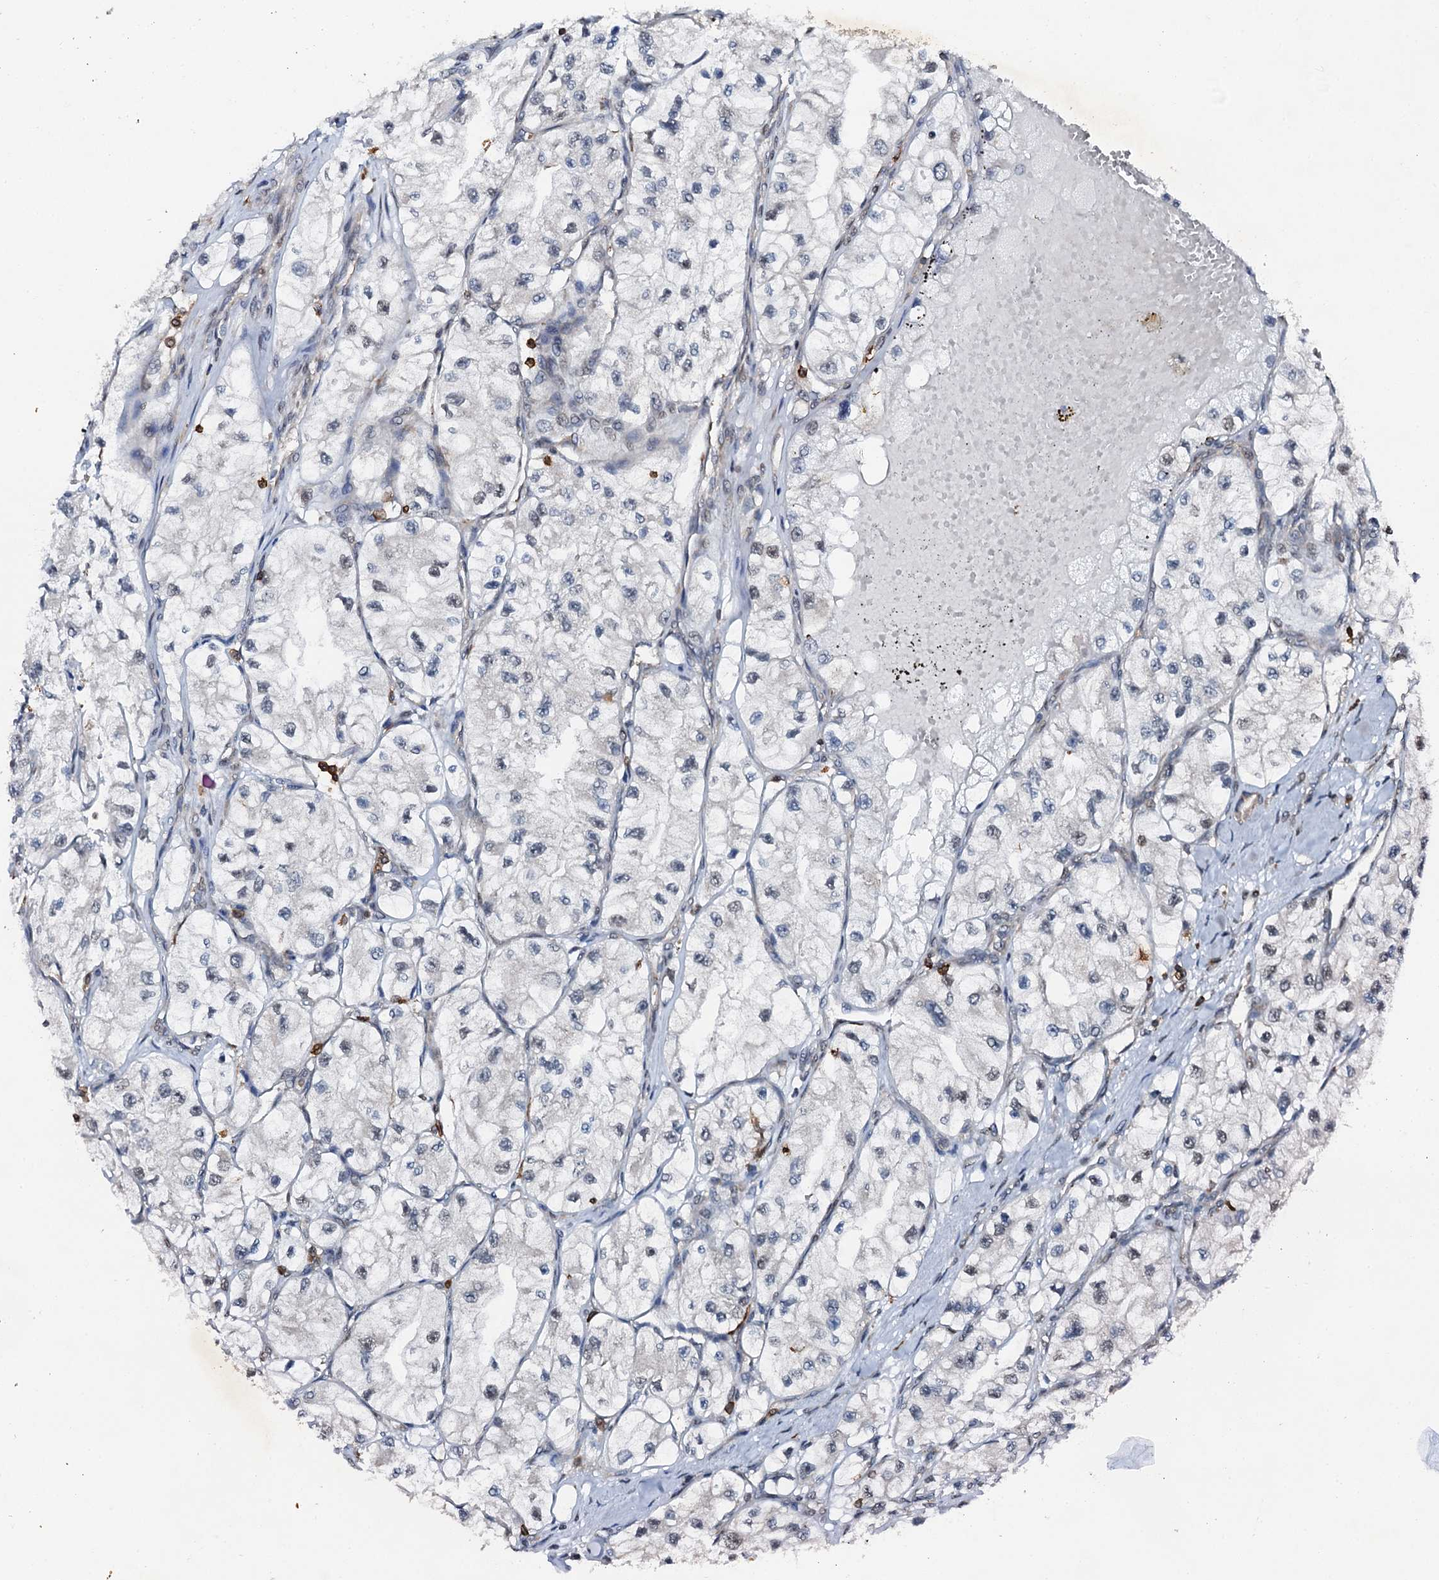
{"staining": {"intensity": "negative", "quantity": "none", "location": "none"}, "tissue": "renal cancer", "cell_type": "Tumor cells", "image_type": "cancer", "snomed": [{"axis": "morphology", "description": "Adenocarcinoma, NOS"}, {"axis": "topography", "description": "Kidney"}], "caption": "IHC of renal cancer displays no positivity in tumor cells.", "gene": "EDC4", "patient": {"sex": "female", "age": 57}}